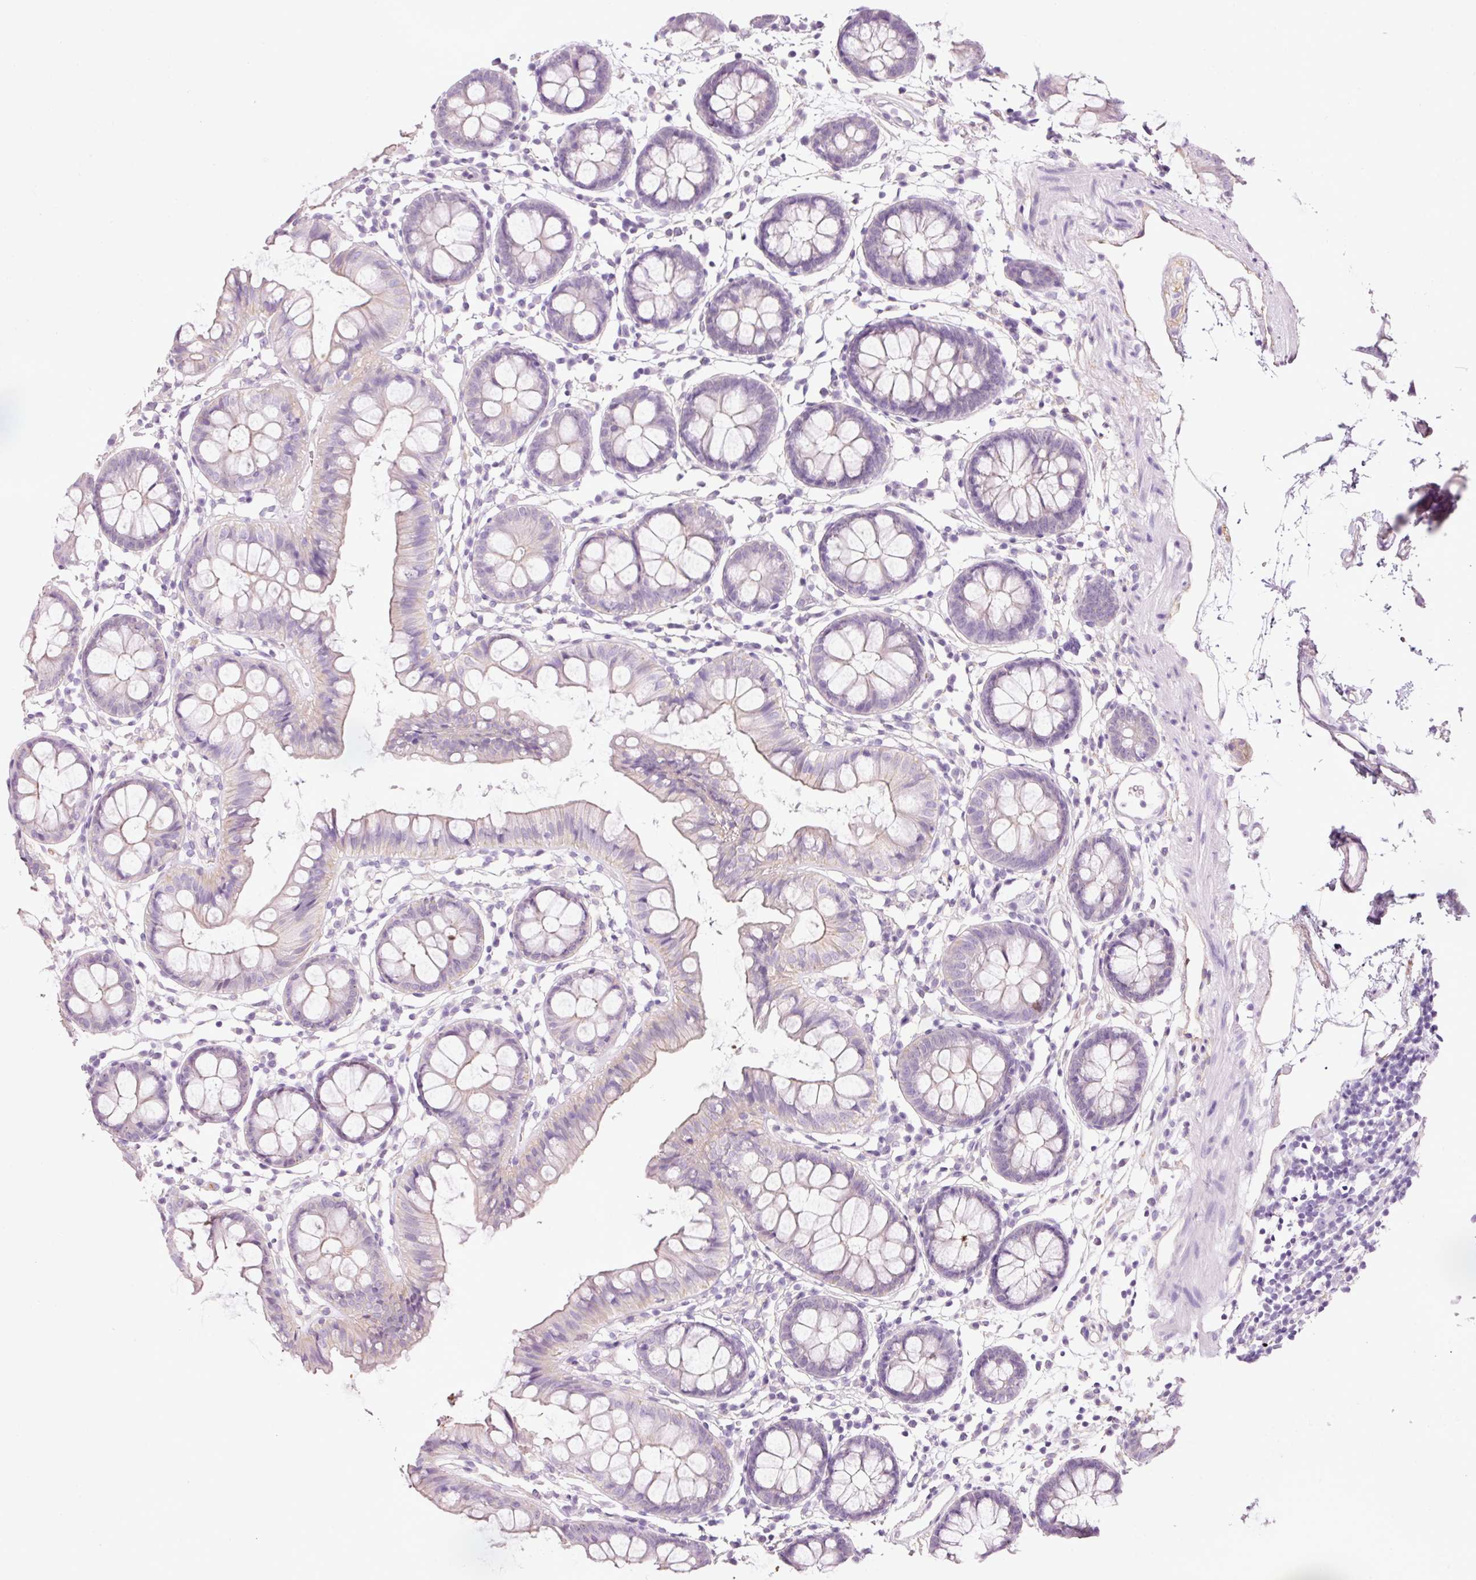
{"staining": {"intensity": "negative", "quantity": "none", "location": "none"}, "tissue": "colon", "cell_type": "Endothelial cells", "image_type": "normal", "snomed": [{"axis": "morphology", "description": "Normal tissue, NOS"}, {"axis": "topography", "description": "Colon"}], "caption": "An immunohistochemistry (IHC) image of normal colon is shown. There is no staining in endothelial cells of colon. Nuclei are stained in blue.", "gene": "HSPA4L", "patient": {"sex": "female", "age": 84}}